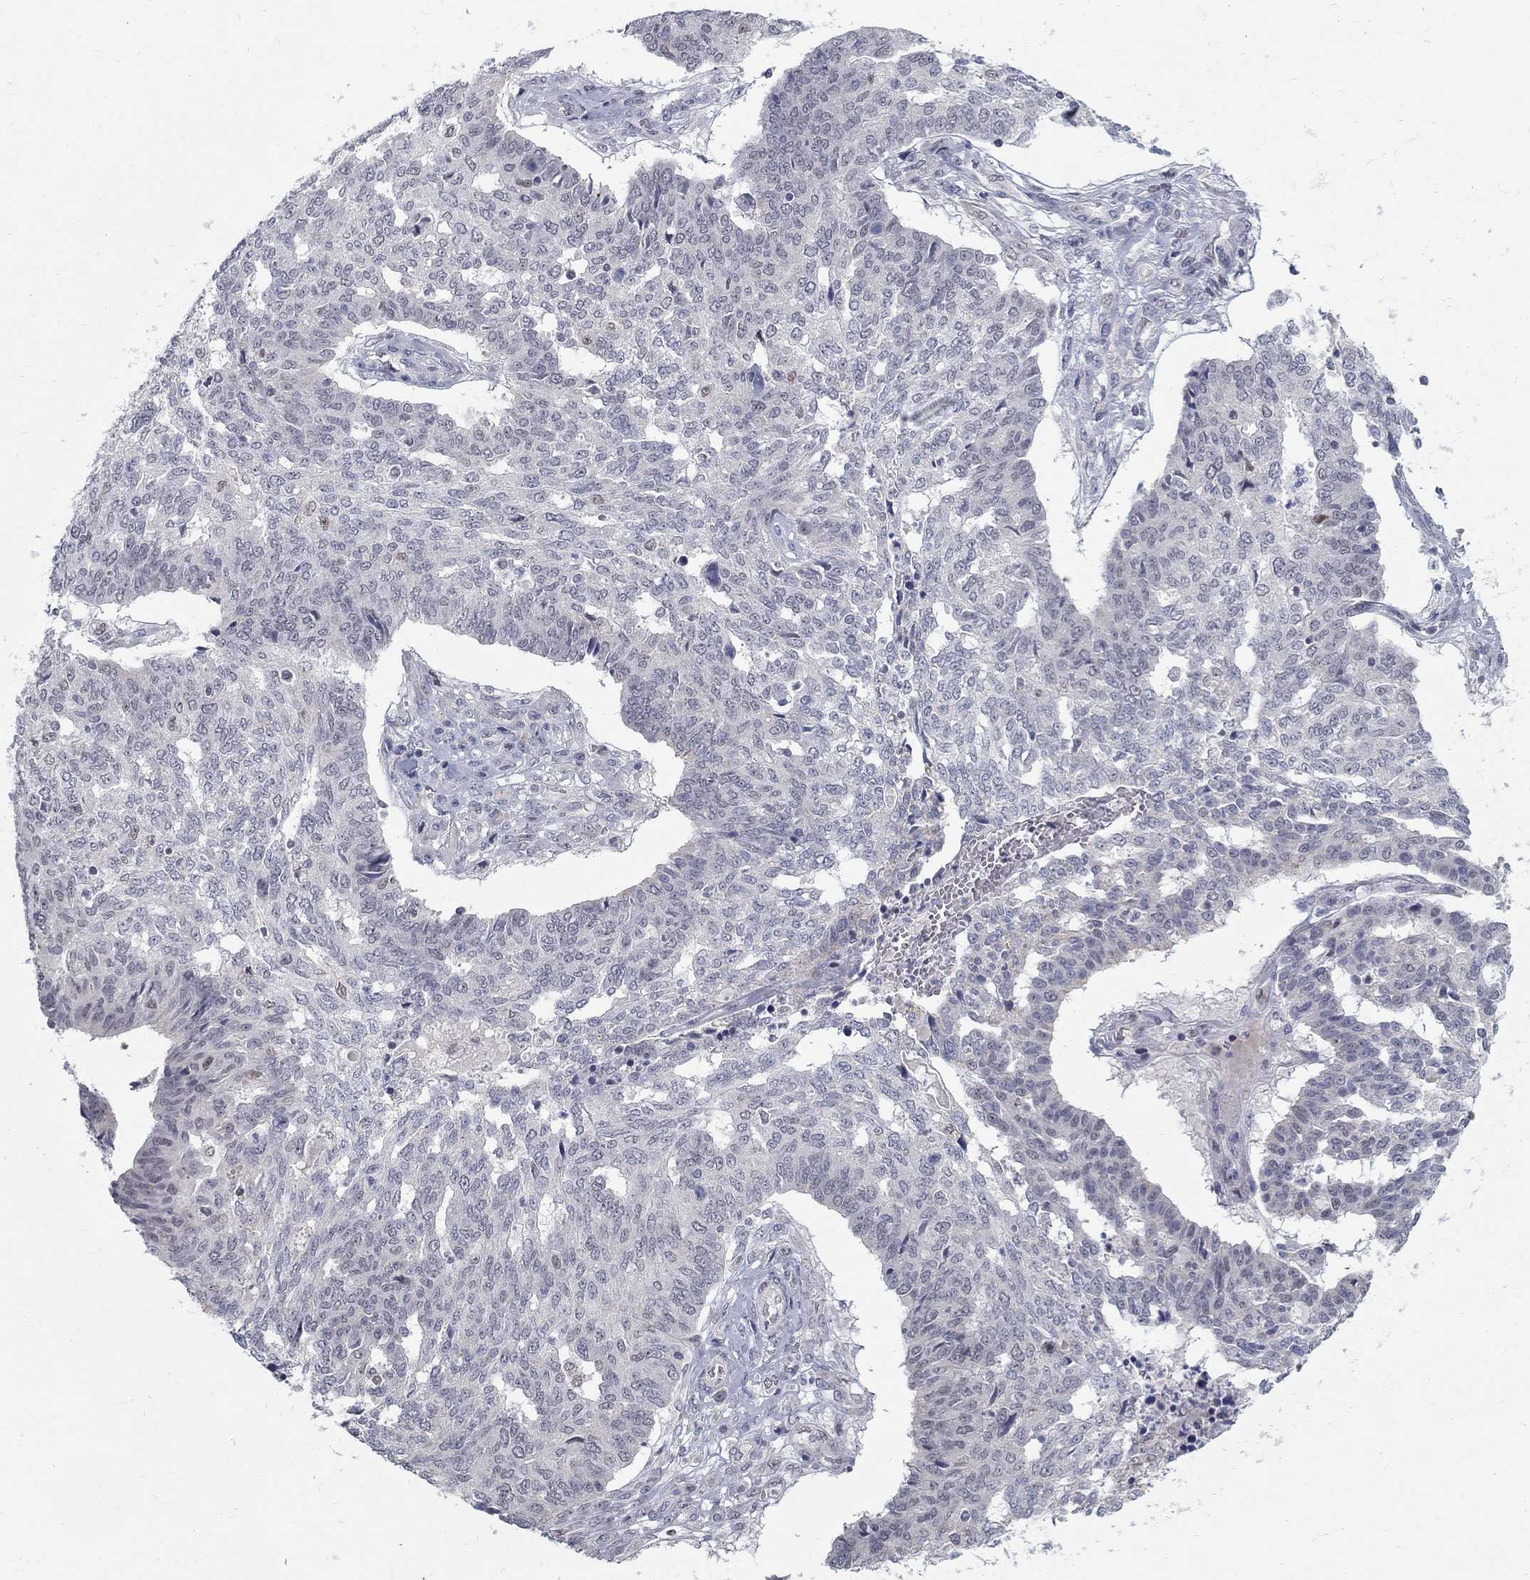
{"staining": {"intensity": "negative", "quantity": "none", "location": "none"}, "tissue": "ovarian cancer", "cell_type": "Tumor cells", "image_type": "cancer", "snomed": [{"axis": "morphology", "description": "Cystadenocarcinoma, serous, NOS"}, {"axis": "topography", "description": "Ovary"}], "caption": "Immunohistochemistry (IHC) of human ovarian serous cystadenocarcinoma exhibits no staining in tumor cells.", "gene": "GCFC2", "patient": {"sex": "female", "age": 67}}